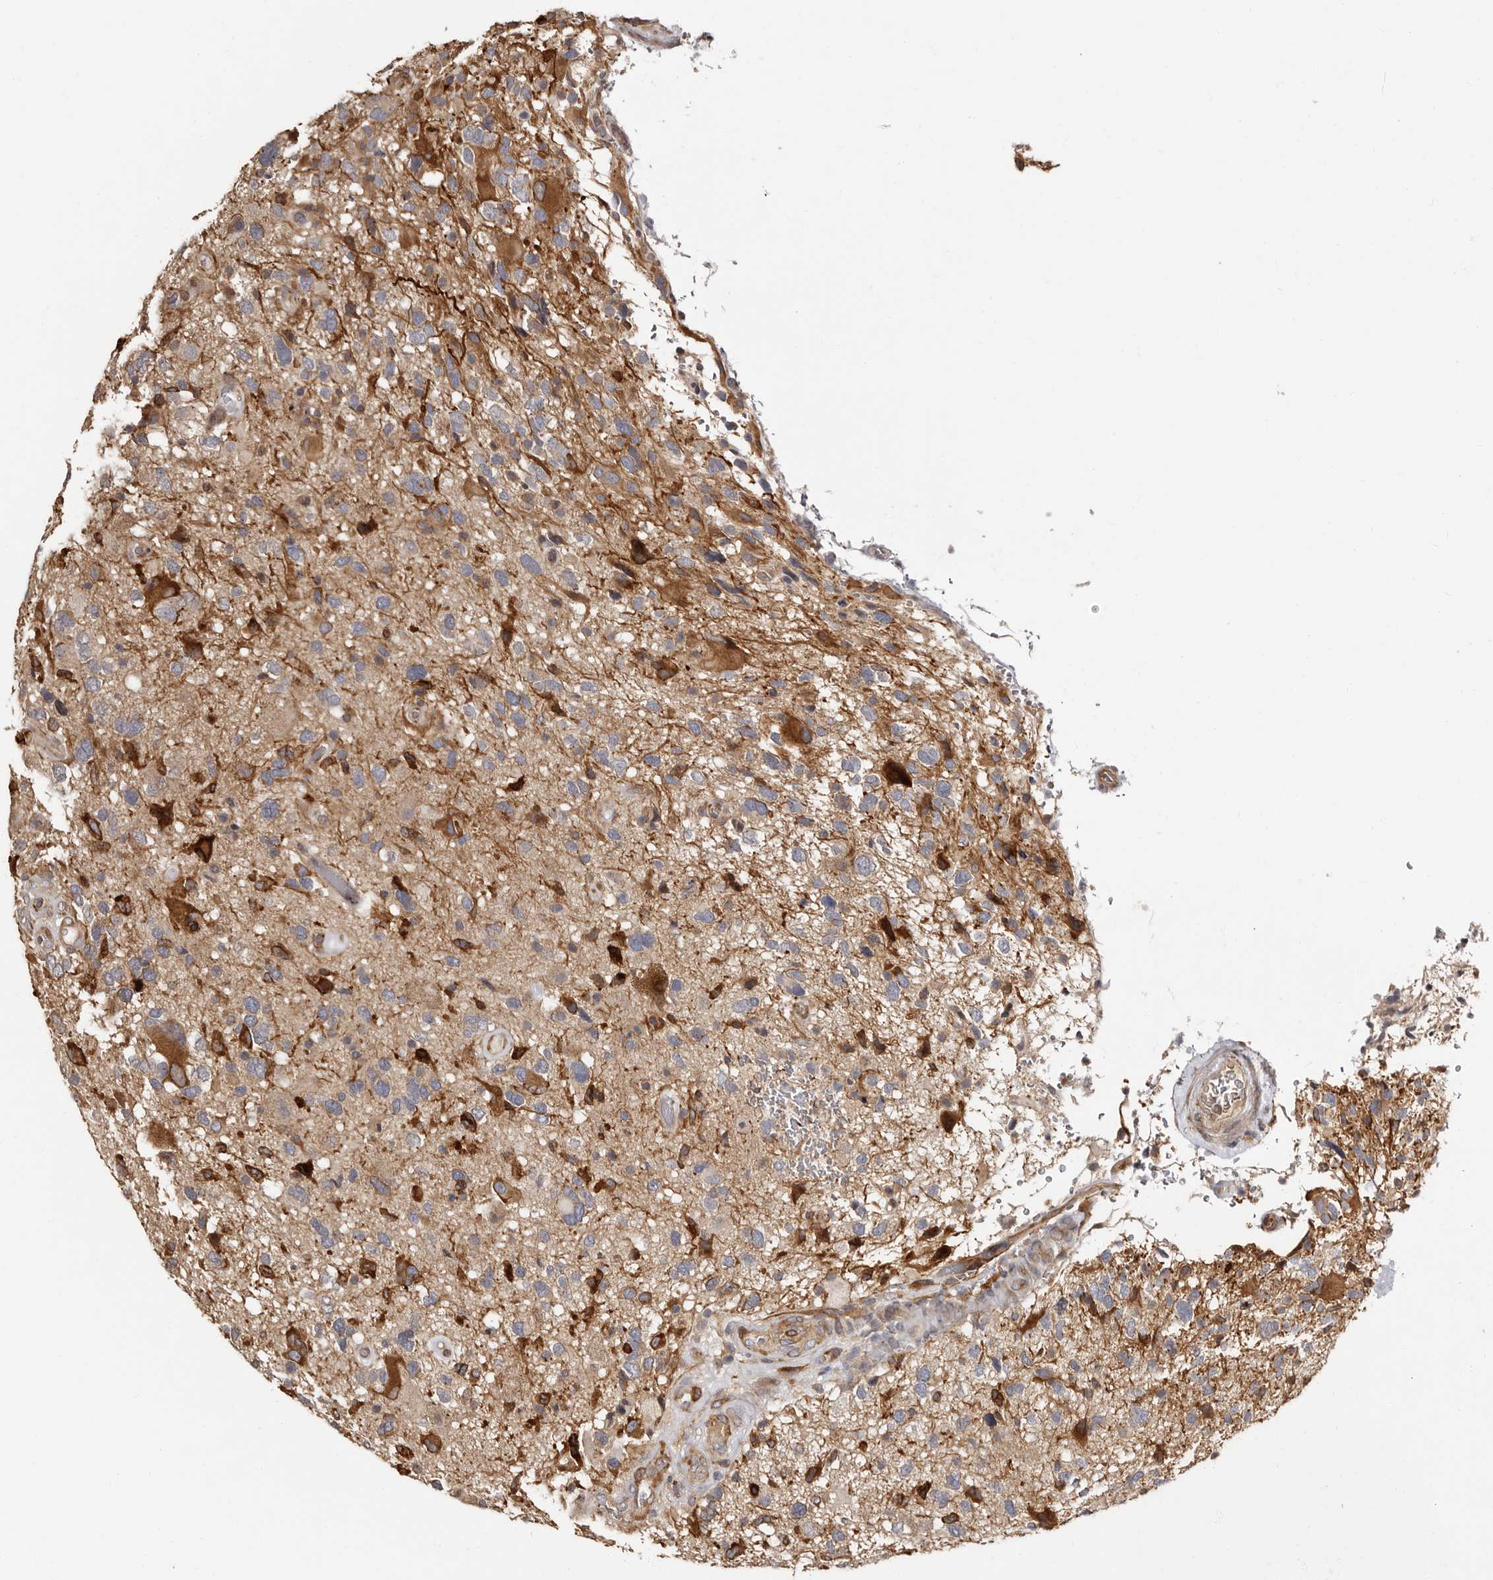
{"staining": {"intensity": "negative", "quantity": "none", "location": "none"}, "tissue": "glioma", "cell_type": "Tumor cells", "image_type": "cancer", "snomed": [{"axis": "morphology", "description": "Glioma, malignant, High grade"}, {"axis": "topography", "description": "Brain"}], "caption": "High magnification brightfield microscopy of high-grade glioma (malignant) stained with DAB (3,3'-diaminobenzidine) (brown) and counterstained with hematoxylin (blue): tumor cells show no significant positivity. The staining is performed using DAB brown chromogen with nuclei counter-stained in using hematoxylin.", "gene": "TBC1D22B", "patient": {"sex": "male", "age": 33}}